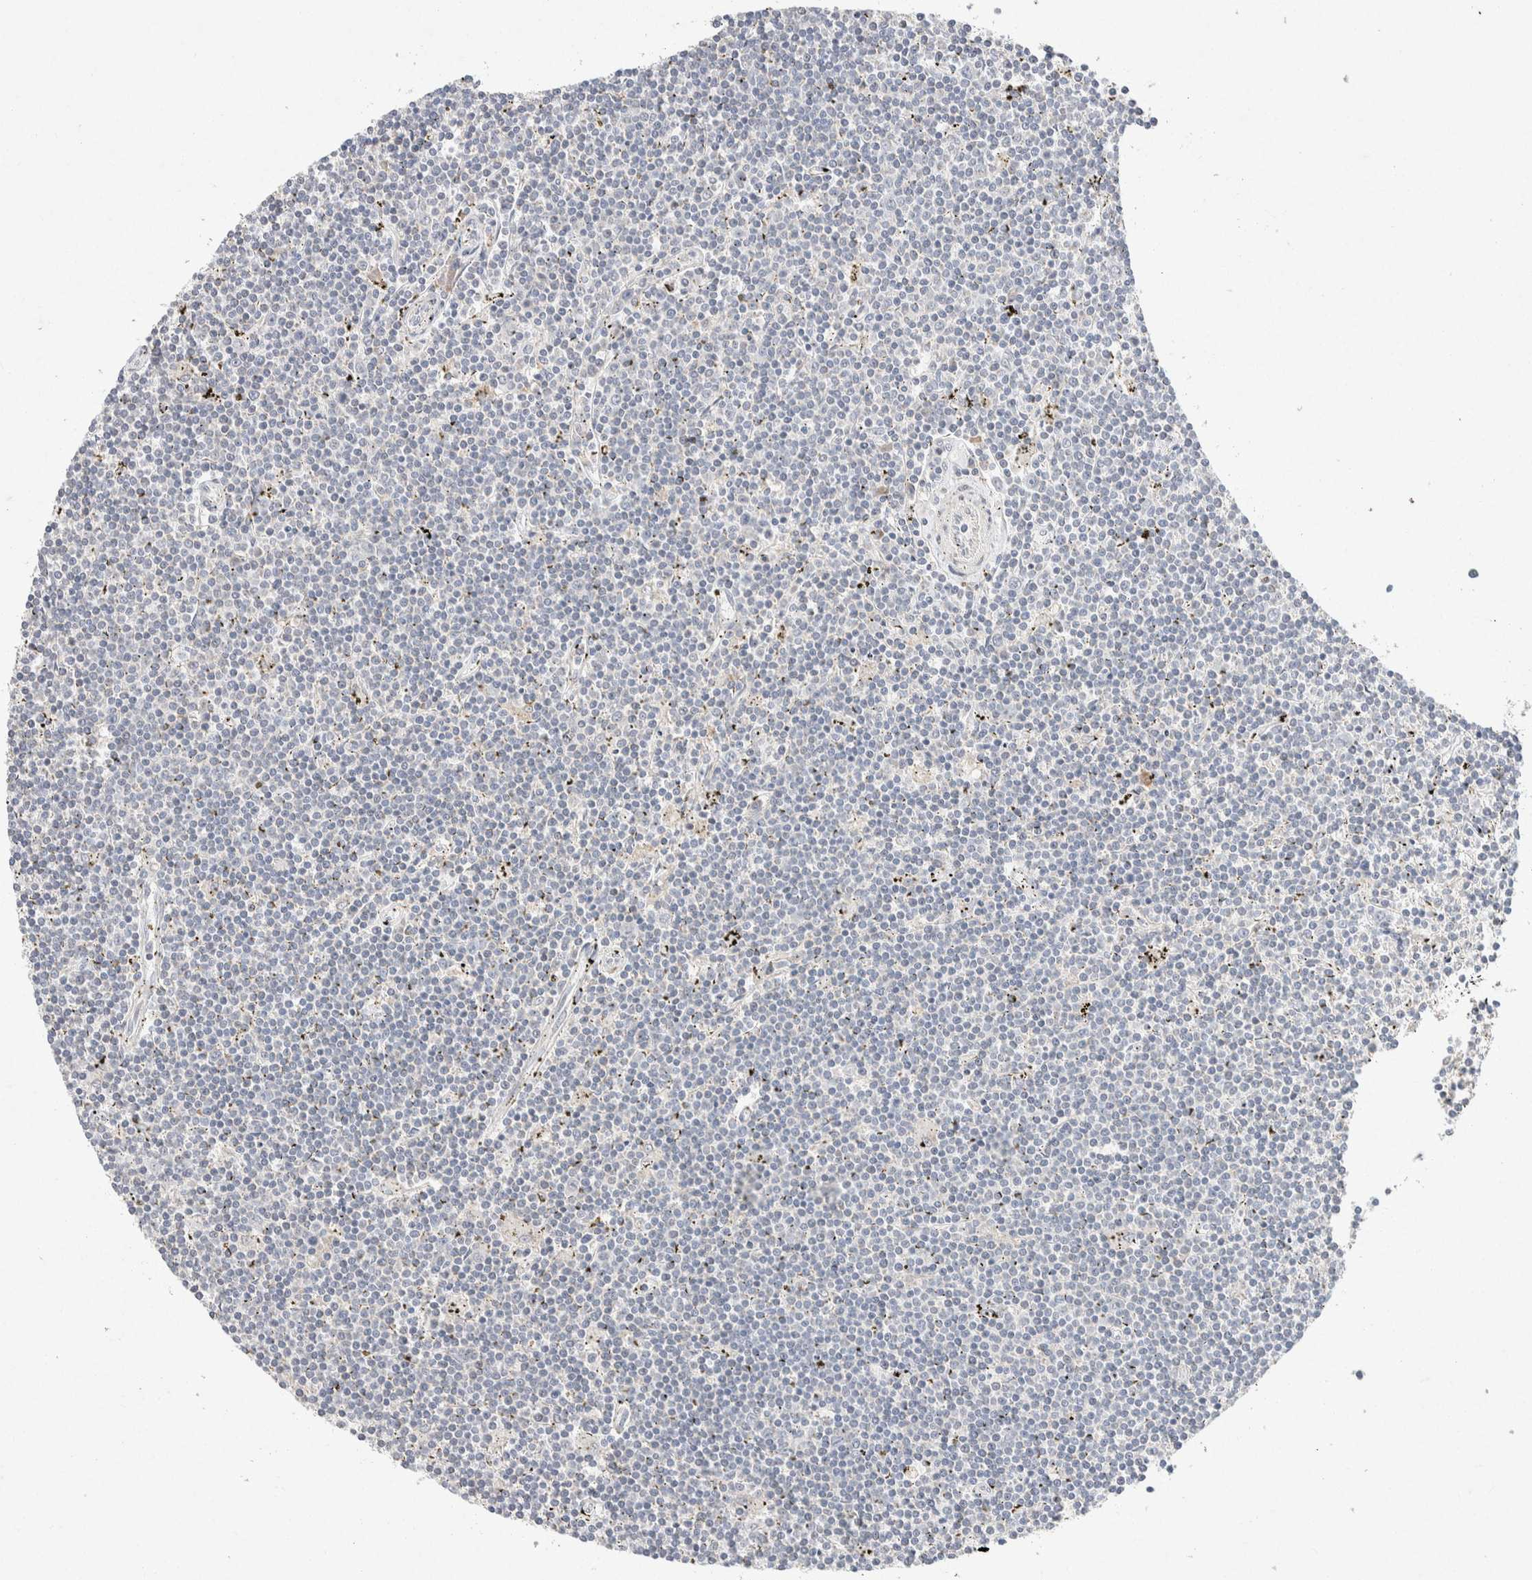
{"staining": {"intensity": "negative", "quantity": "none", "location": "none"}, "tissue": "lymphoma", "cell_type": "Tumor cells", "image_type": "cancer", "snomed": [{"axis": "morphology", "description": "Malignant lymphoma, non-Hodgkin's type, Low grade"}, {"axis": "topography", "description": "Spleen"}], "caption": "This image is of lymphoma stained with IHC to label a protein in brown with the nuclei are counter-stained blue. There is no expression in tumor cells.", "gene": "CMTM4", "patient": {"sex": "male", "age": 76}}